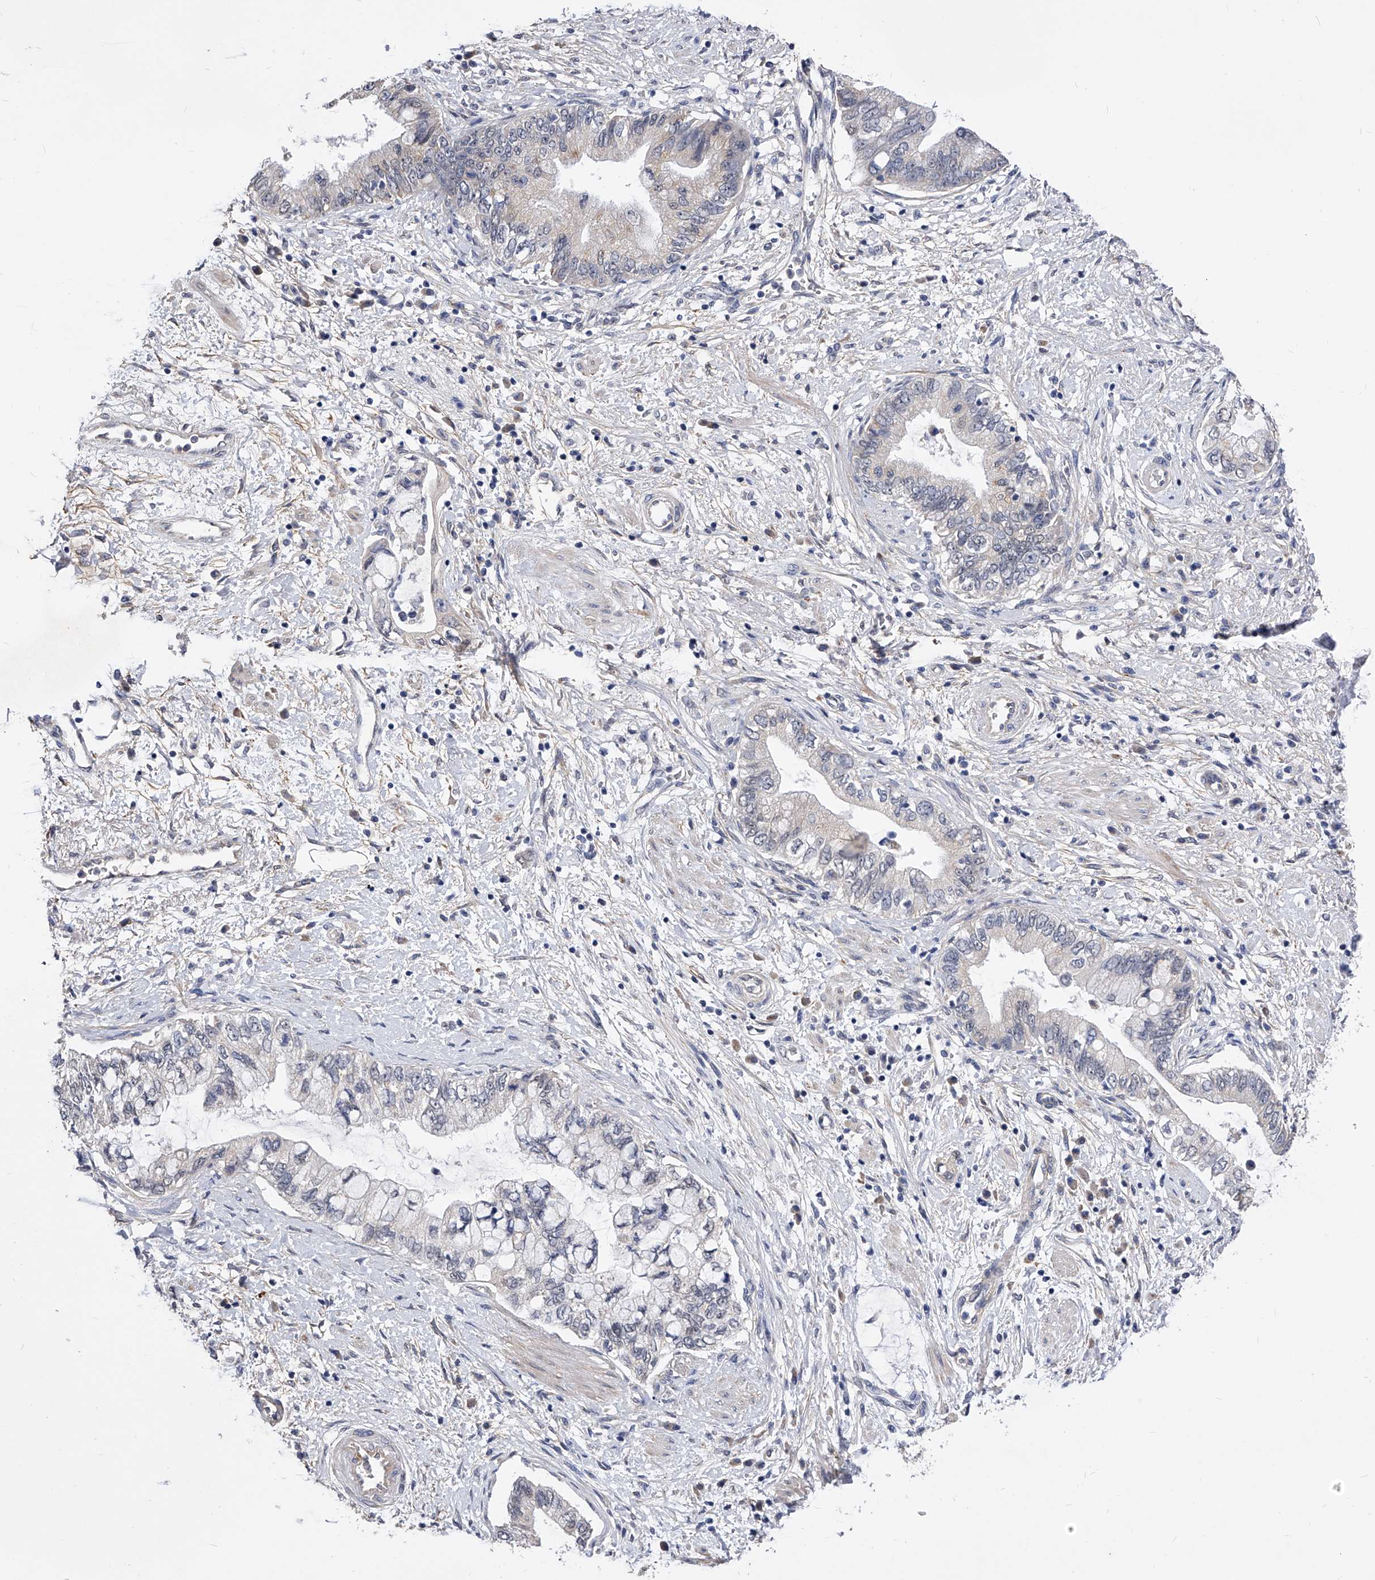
{"staining": {"intensity": "negative", "quantity": "none", "location": "none"}, "tissue": "pancreatic cancer", "cell_type": "Tumor cells", "image_type": "cancer", "snomed": [{"axis": "morphology", "description": "Adenocarcinoma, NOS"}, {"axis": "topography", "description": "Pancreas"}], "caption": "Pancreatic adenocarcinoma was stained to show a protein in brown. There is no significant expression in tumor cells. Nuclei are stained in blue.", "gene": "ZNF529", "patient": {"sex": "female", "age": 73}}